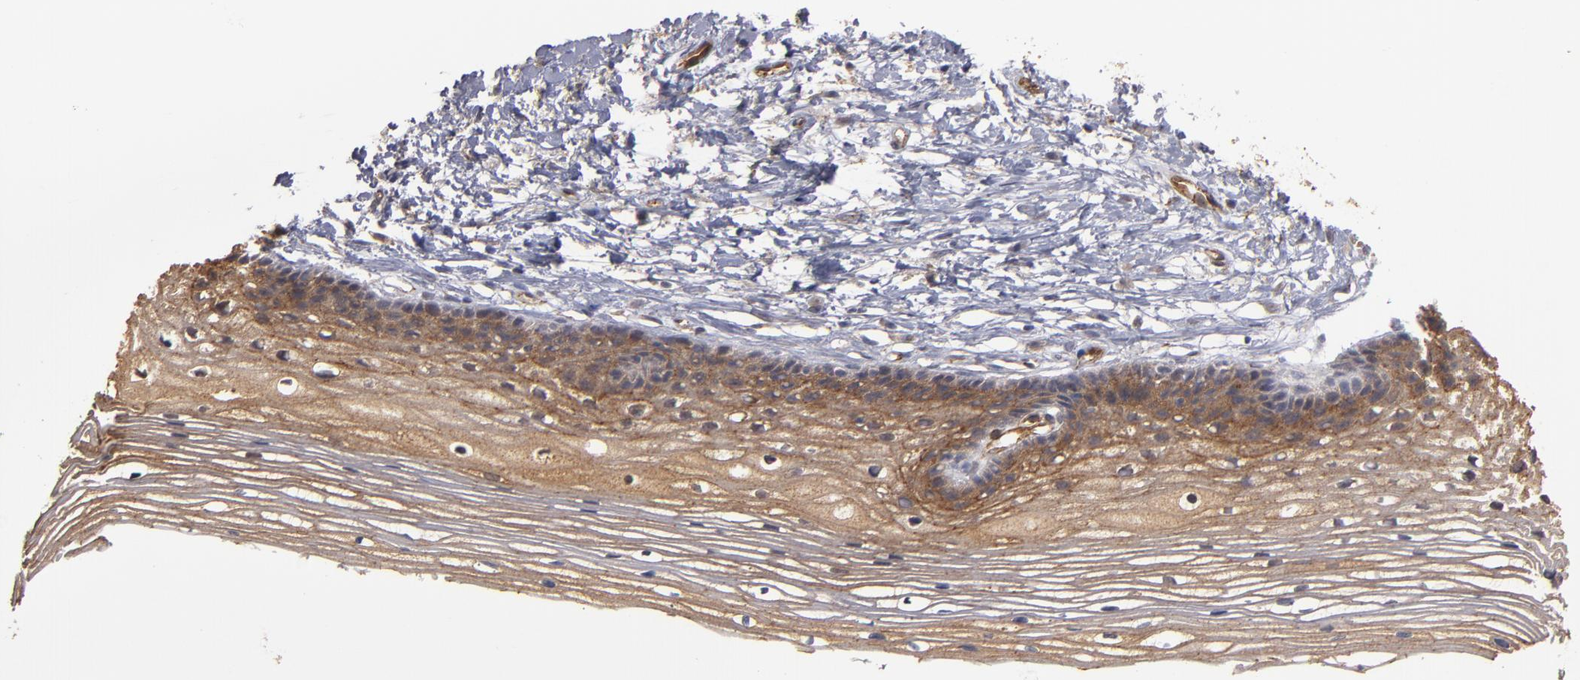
{"staining": {"intensity": "moderate", "quantity": ">75%", "location": "cytoplasmic/membranous"}, "tissue": "cervix", "cell_type": "Glandular cells", "image_type": "normal", "snomed": [{"axis": "morphology", "description": "Normal tissue, NOS"}, {"axis": "topography", "description": "Cervix"}], "caption": "A histopathology image of human cervix stained for a protein shows moderate cytoplasmic/membranous brown staining in glandular cells.", "gene": "TJP1", "patient": {"sex": "female", "age": 77}}